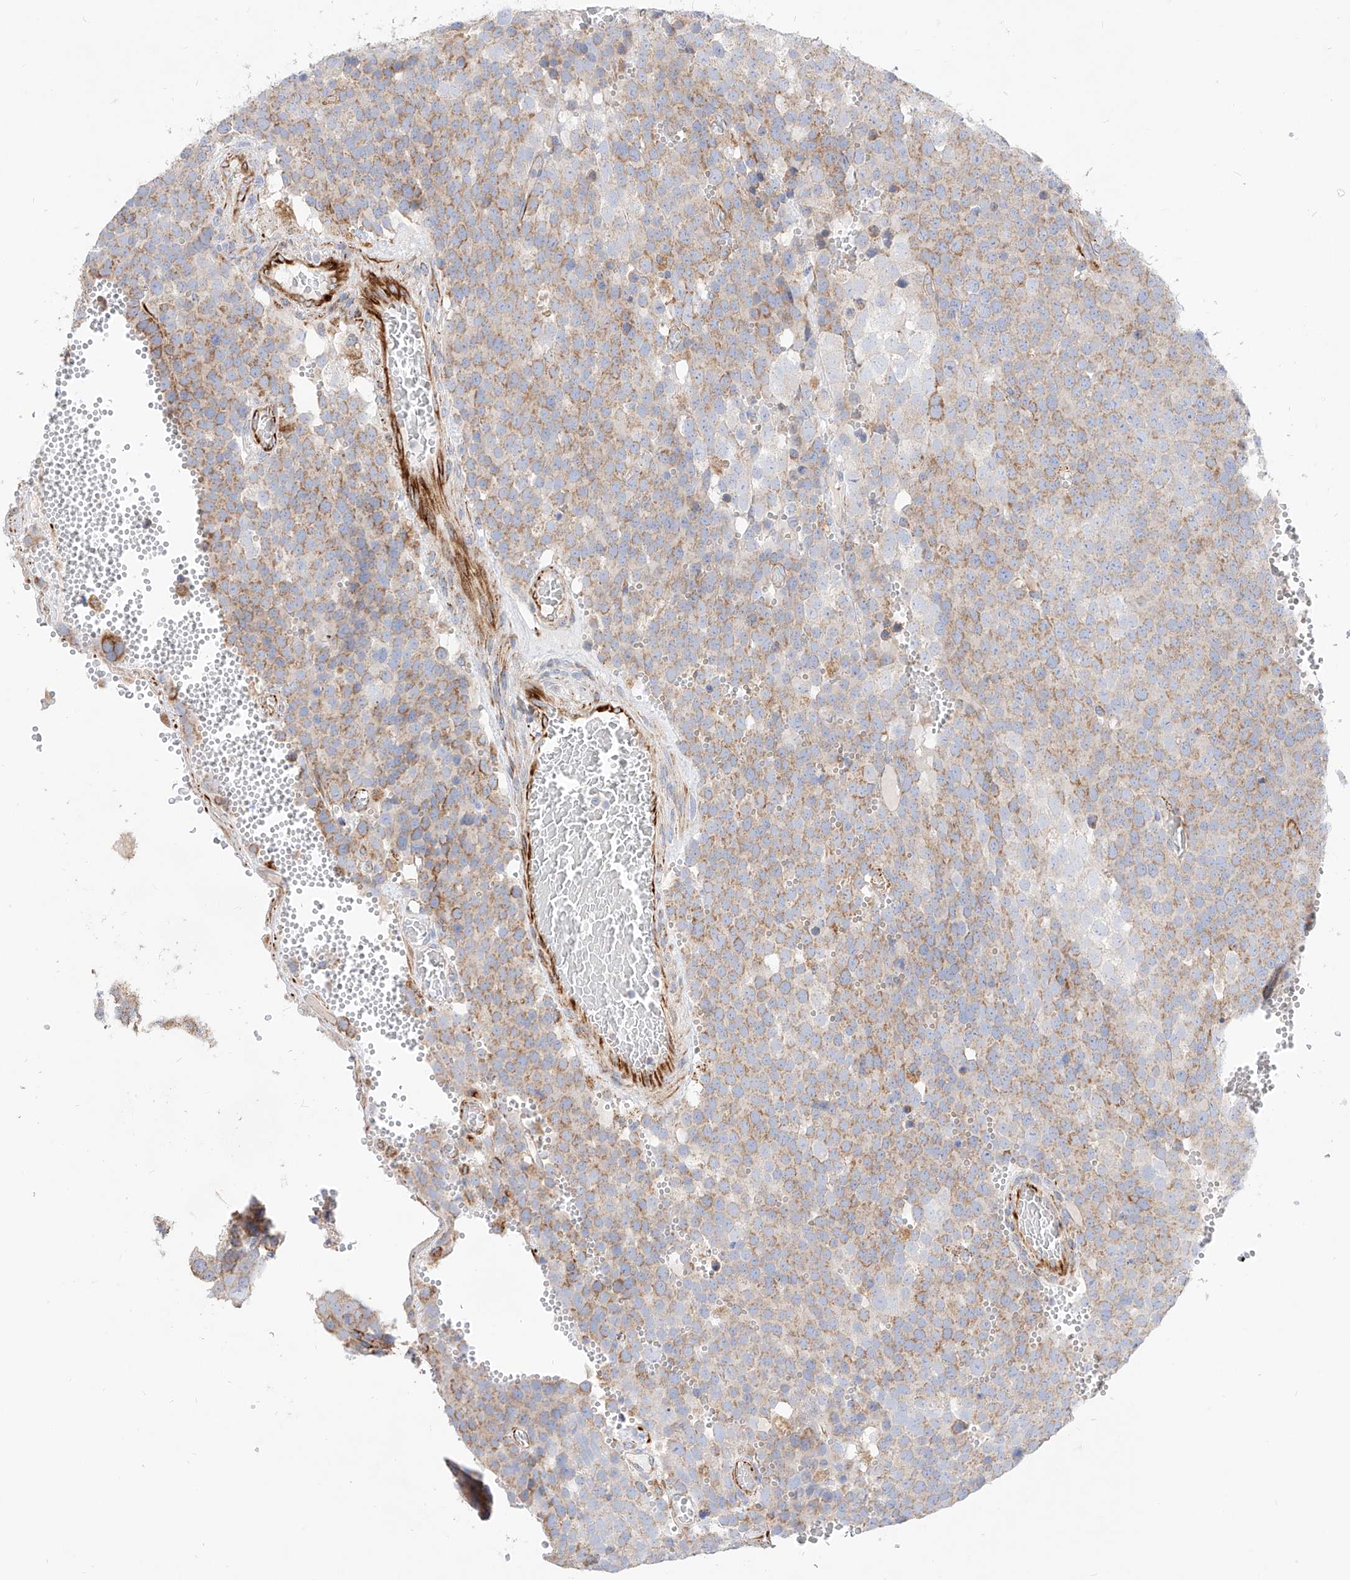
{"staining": {"intensity": "moderate", "quantity": ">75%", "location": "cytoplasmic/membranous"}, "tissue": "testis cancer", "cell_type": "Tumor cells", "image_type": "cancer", "snomed": [{"axis": "morphology", "description": "Seminoma, NOS"}, {"axis": "topography", "description": "Testis"}], "caption": "Protein expression by immunohistochemistry reveals moderate cytoplasmic/membranous positivity in about >75% of tumor cells in testis cancer.", "gene": "CST9", "patient": {"sex": "male", "age": 71}}